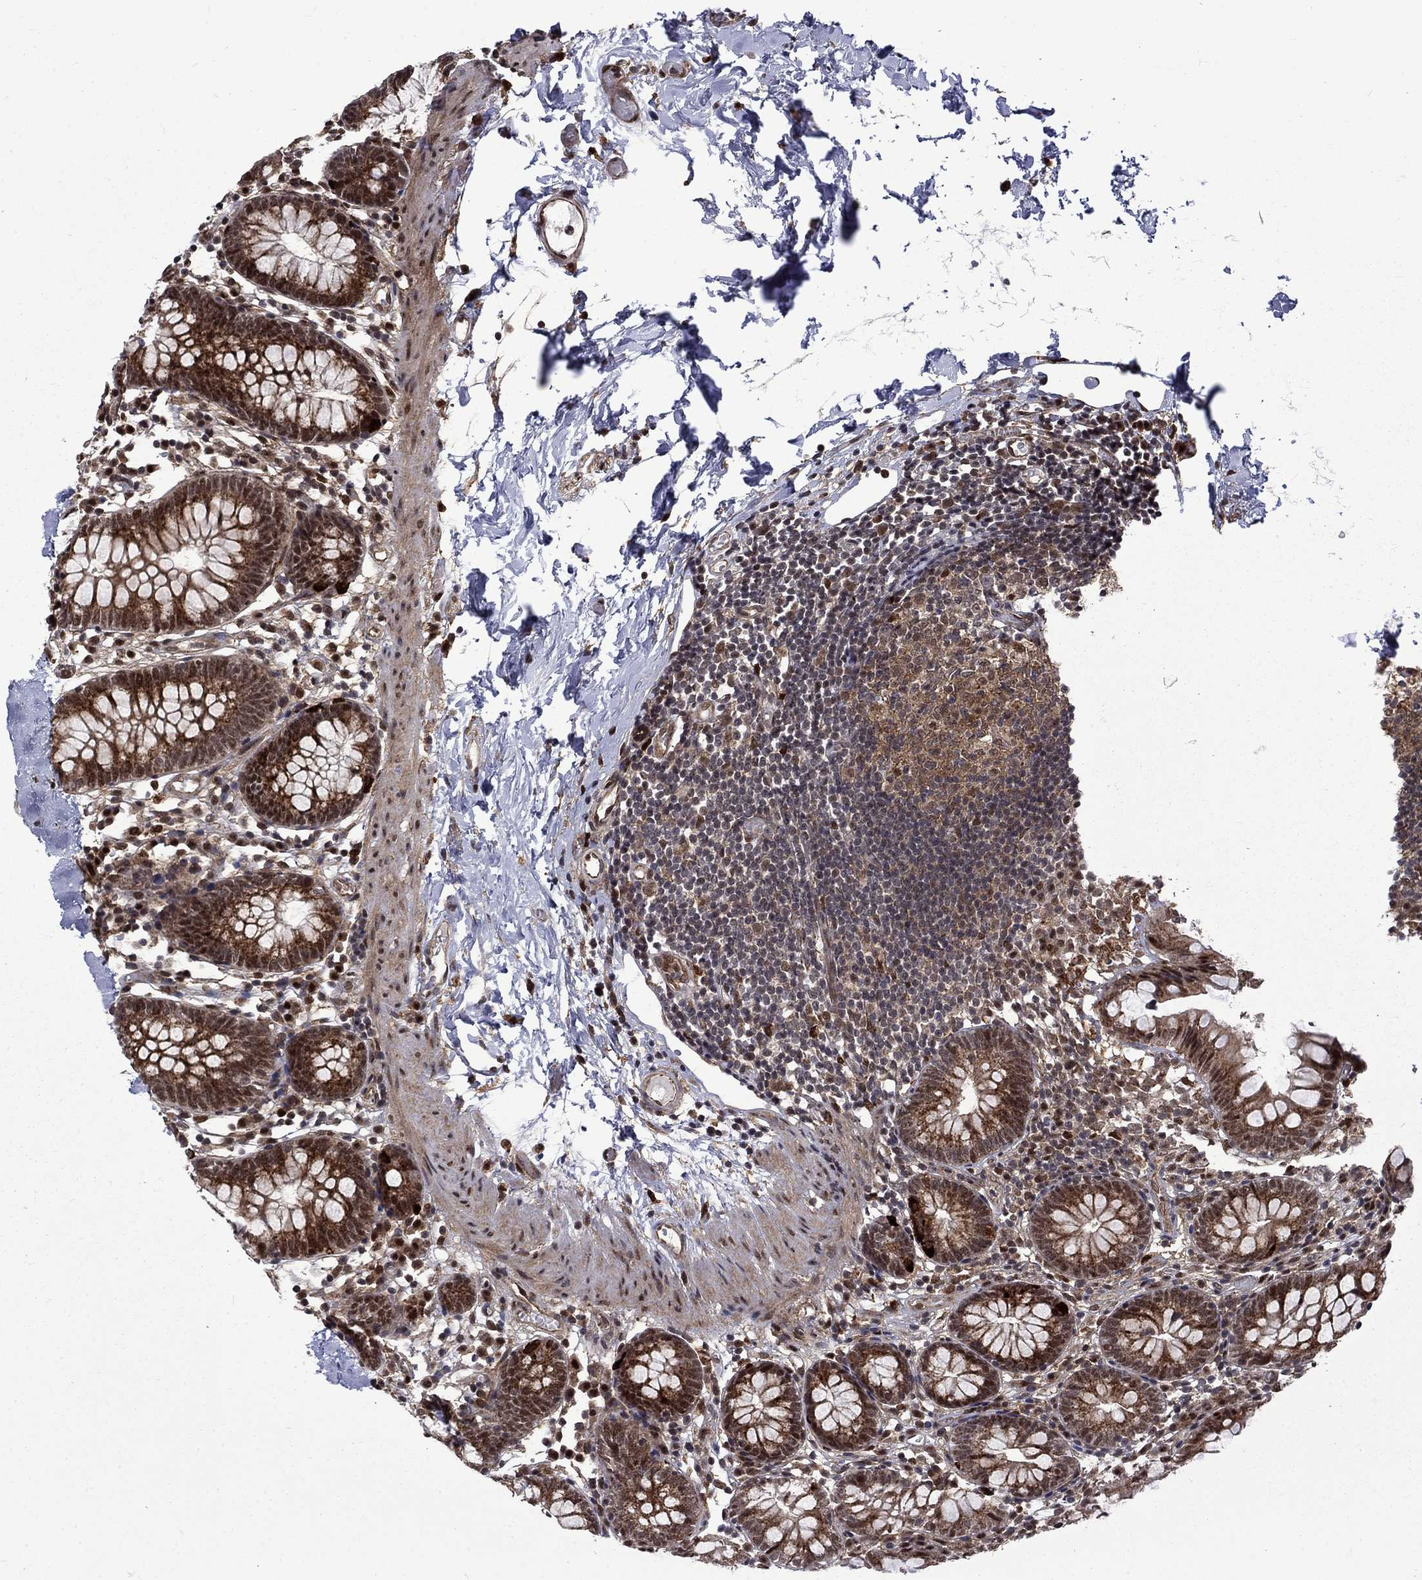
{"staining": {"intensity": "moderate", "quantity": ">75%", "location": "cytoplasmic/membranous"}, "tissue": "small intestine", "cell_type": "Glandular cells", "image_type": "normal", "snomed": [{"axis": "morphology", "description": "Normal tissue, NOS"}, {"axis": "topography", "description": "Small intestine"}], "caption": "The photomicrograph exhibits a brown stain indicating the presence of a protein in the cytoplasmic/membranous of glandular cells in small intestine. The staining was performed using DAB (3,3'-diaminobenzidine), with brown indicating positive protein expression. Nuclei are stained blue with hematoxylin.", "gene": "KPNA3", "patient": {"sex": "female", "age": 90}}